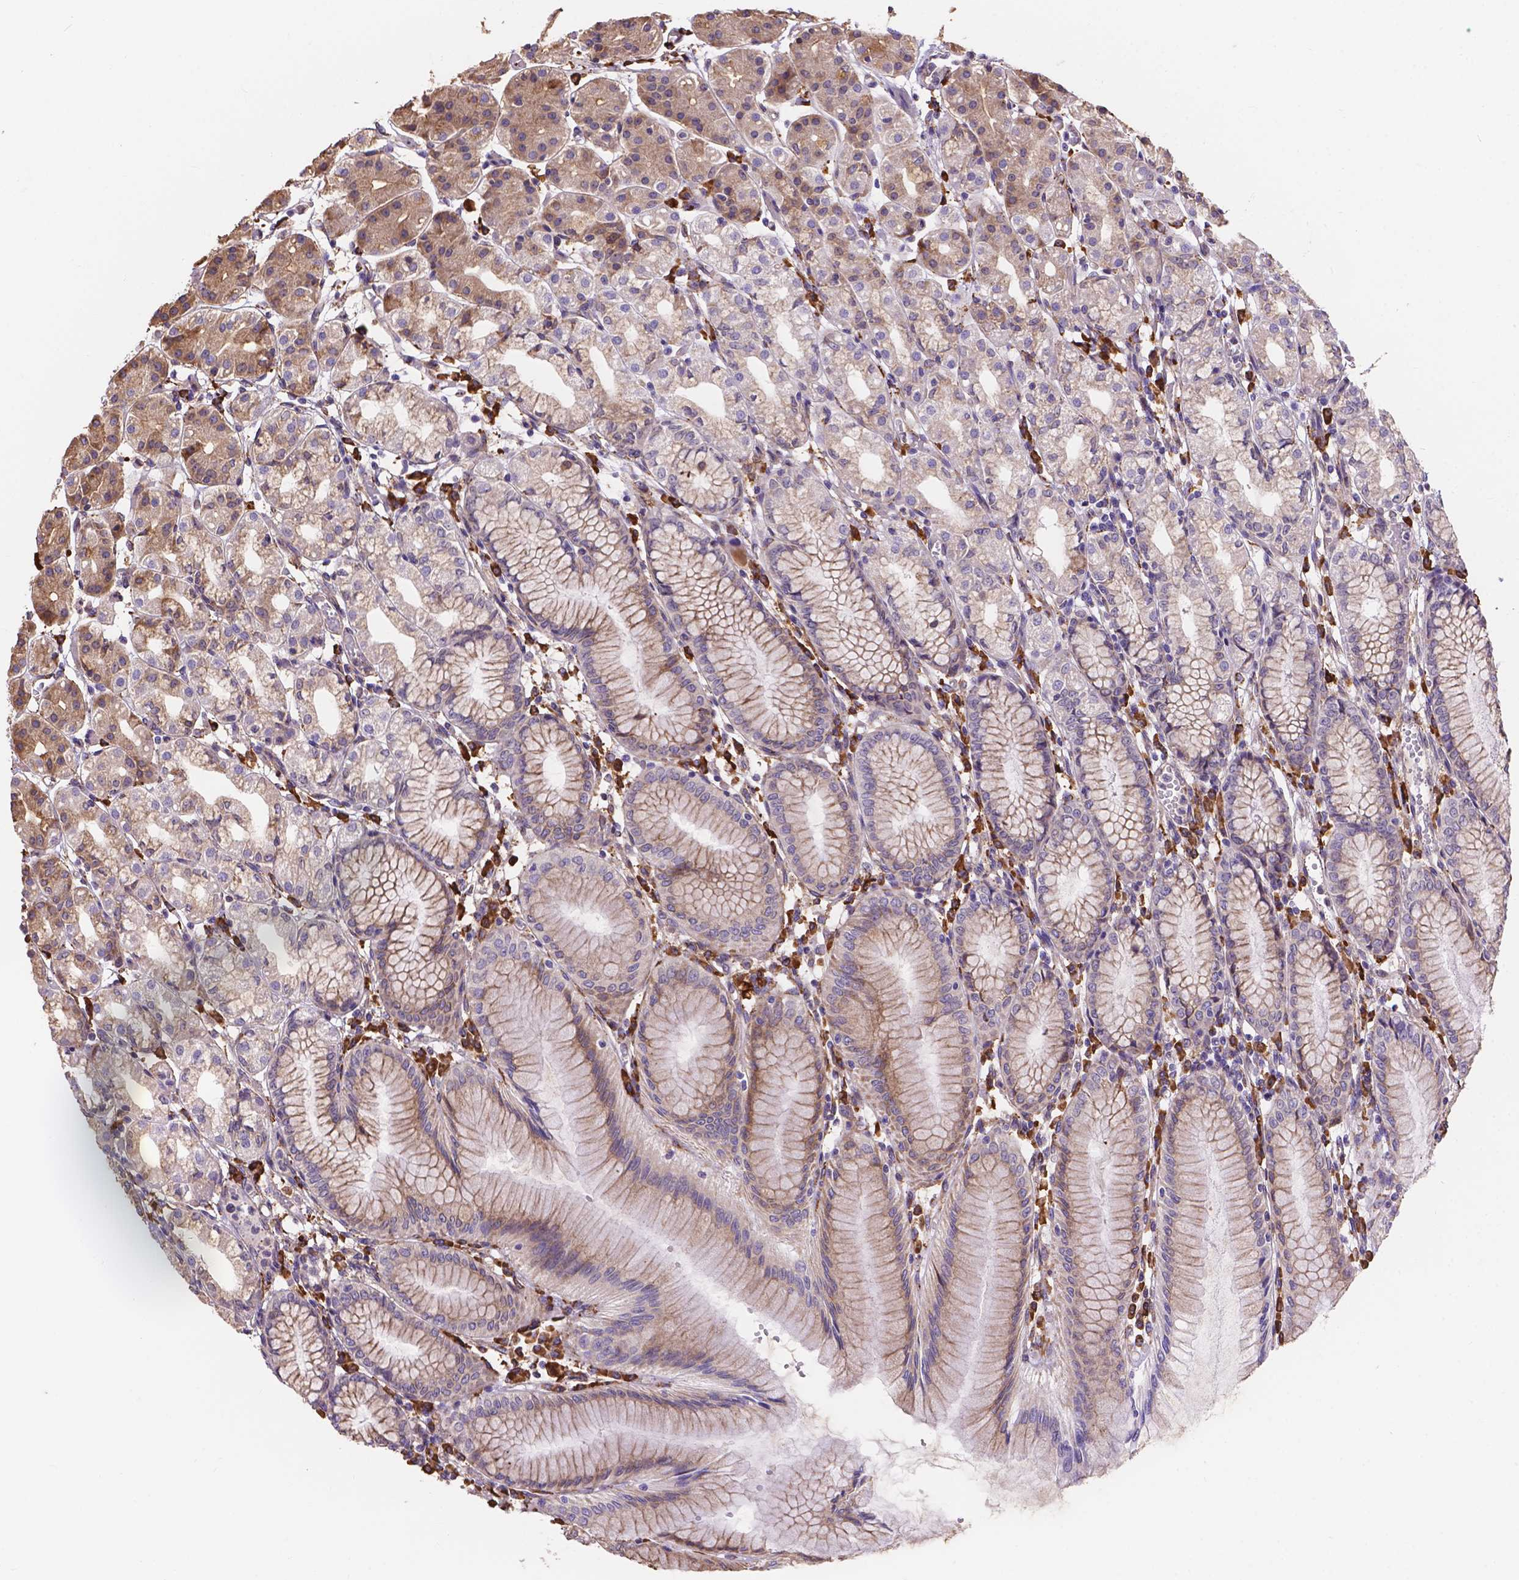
{"staining": {"intensity": "weak", "quantity": "25%-75%", "location": "cytoplasmic/membranous"}, "tissue": "stomach", "cell_type": "Glandular cells", "image_type": "normal", "snomed": [{"axis": "morphology", "description": "Normal tissue, NOS"}, {"axis": "topography", "description": "Skeletal muscle"}, {"axis": "topography", "description": "Stomach"}], "caption": "Immunohistochemistry image of unremarkable human stomach stained for a protein (brown), which shows low levels of weak cytoplasmic/membranous positivity in about 25%-75% of glandular cells.", "gene": "IPO11", "patient": {"sex": "female", "age": 57}}